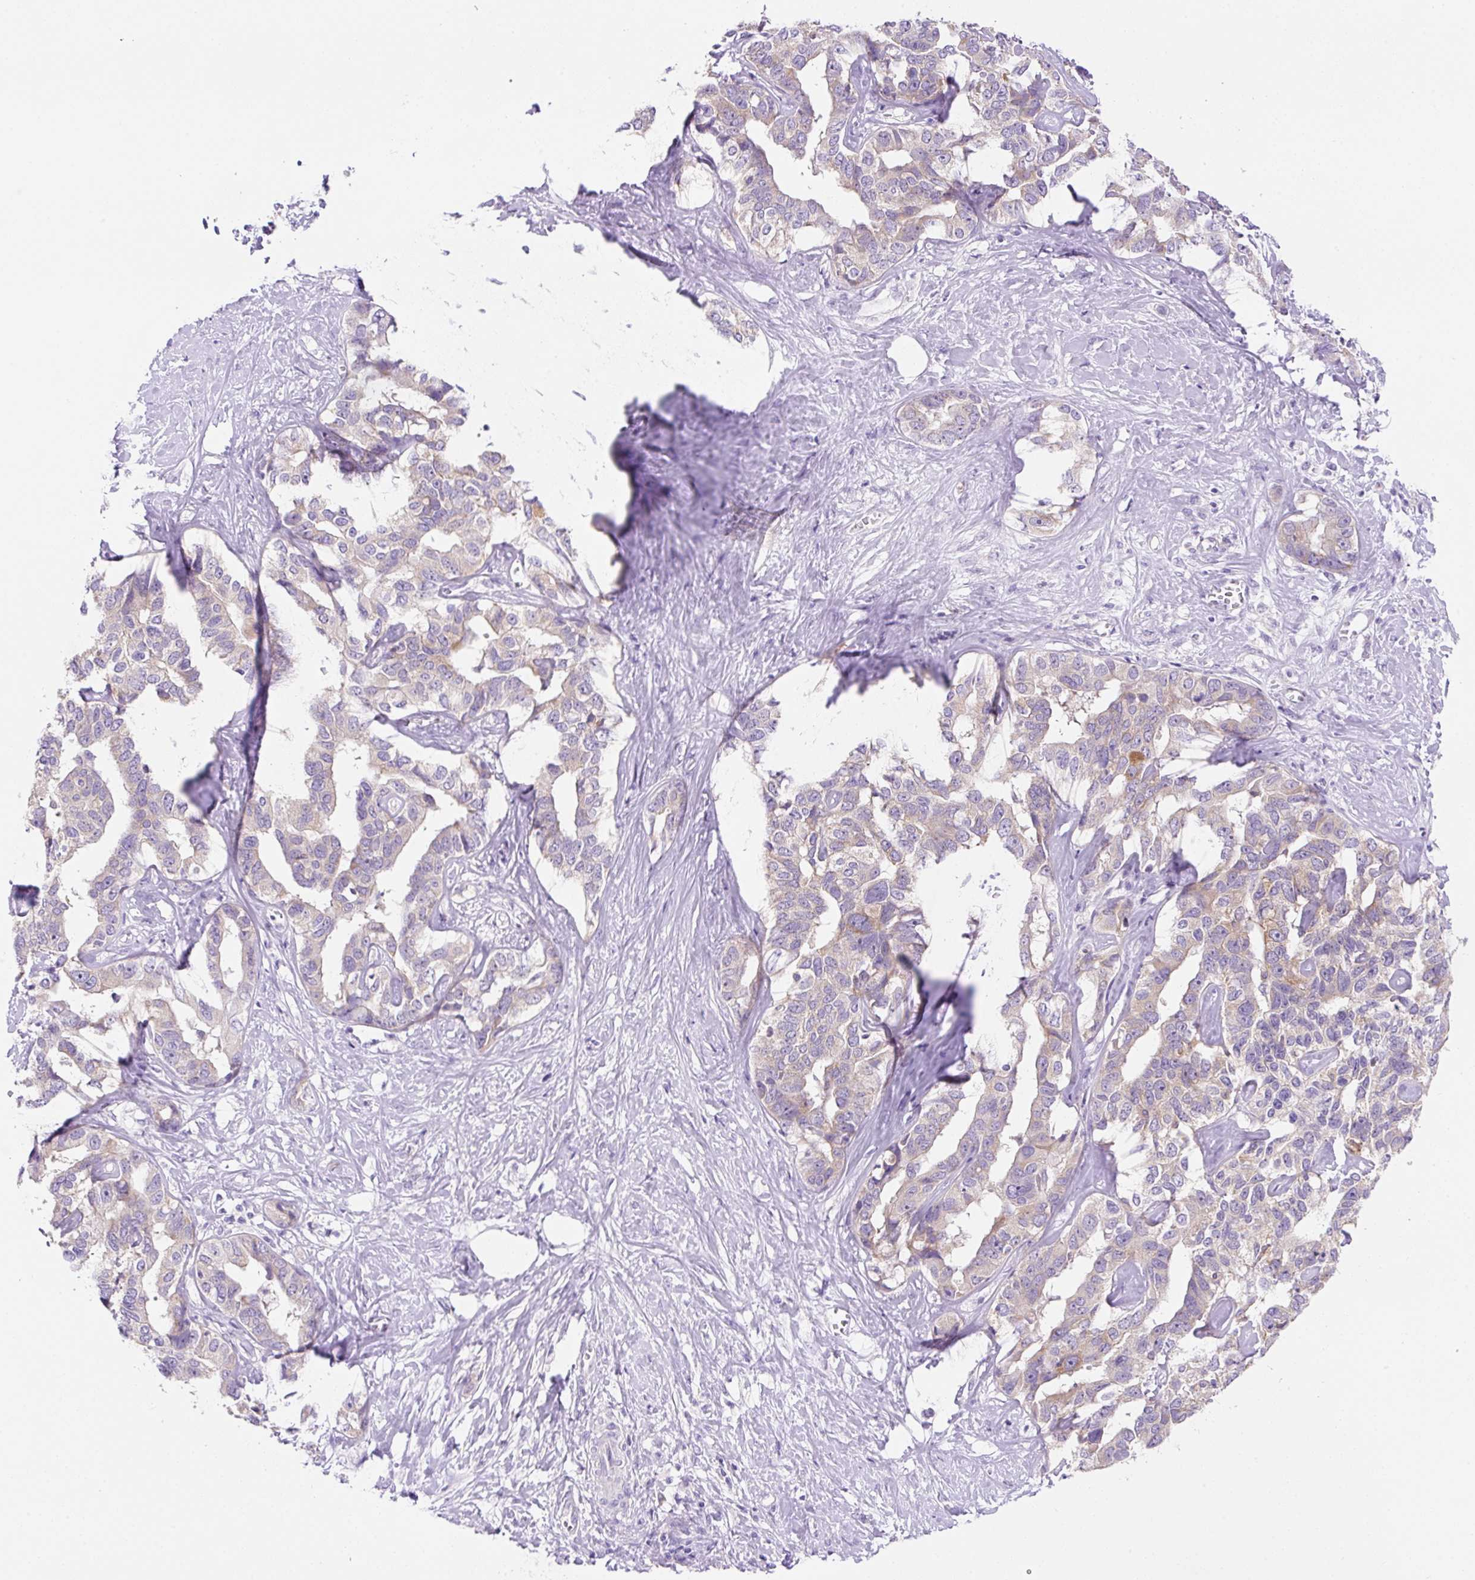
{"staining": {"intensity": "weak", "quantity": "<25%", "location": "cytoplasmic/membranous"}, "tissue": "liver cancer", "cell_type": "Tumor cells", "image_type": "cancer", "snomed": [{"axis": "morphology", "description": "Cholangiocarcinoma"}, {"axis": "topography", "description": "Liver"}], "caption": "Human liver cancer stained for a protein using immunohistochemistry (IHC) displays no positivity in tumor cells.", "gene": "NDST3", "patient": {"sex": "male", "age": 59}}